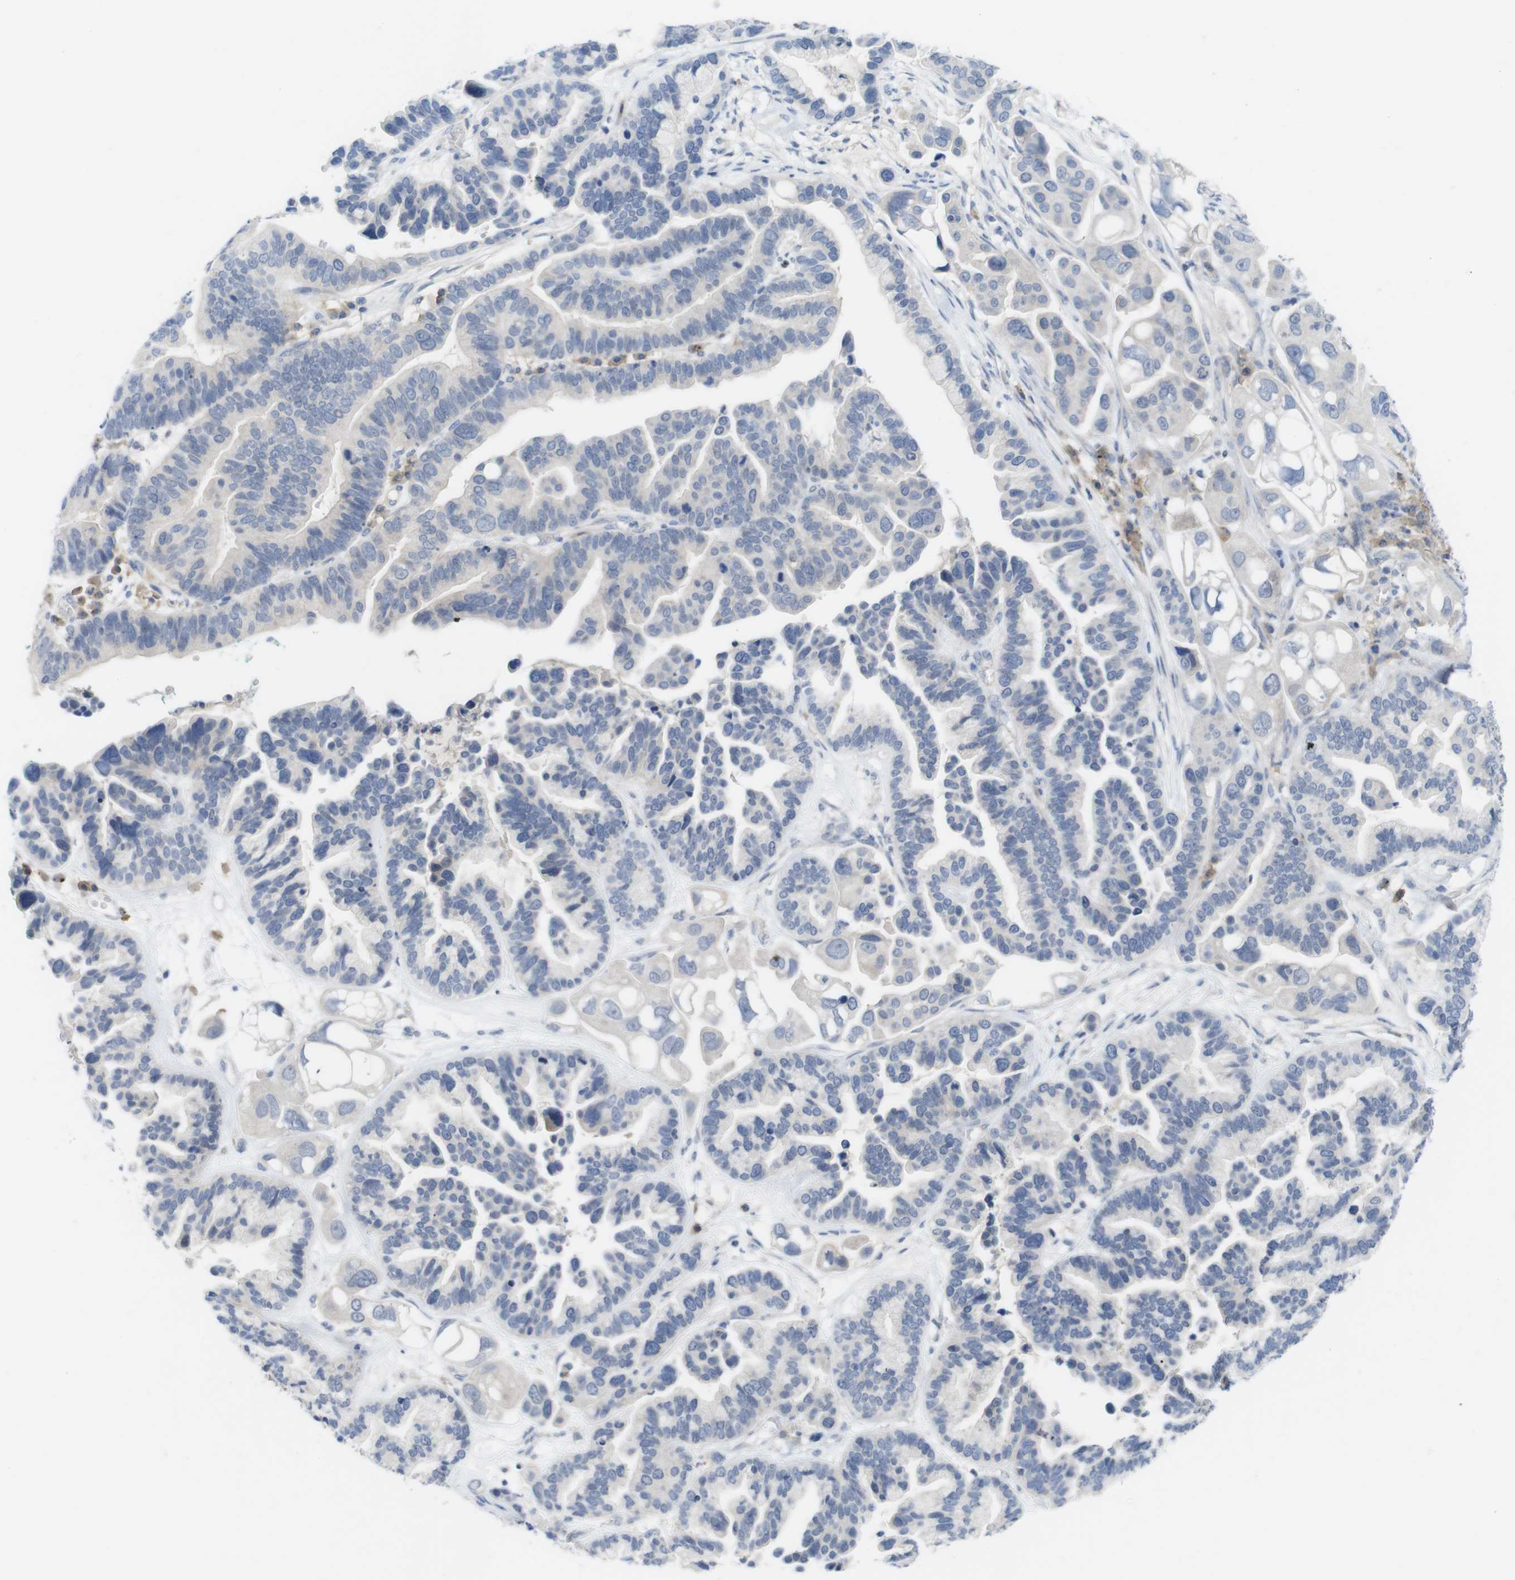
{"staining": {"intensity": "negative", "quantity": "none", "location": "none"}, "tissue": "ovarian cancer", "cell_type": "Tumor cells", "image_type": "cancer", "snomed": [{"axis": "morphology", "description": "Cystadenocarcinoma, serous, NOS"}, {"axis": "topography", "description": "Ovary"}], "caption": "Tumor cells are negative for protein expression in human ovarian serous cystadenocarcinoma.", "gene": "SLAMF7", "patient": {"sex": "female", "age": 56}}